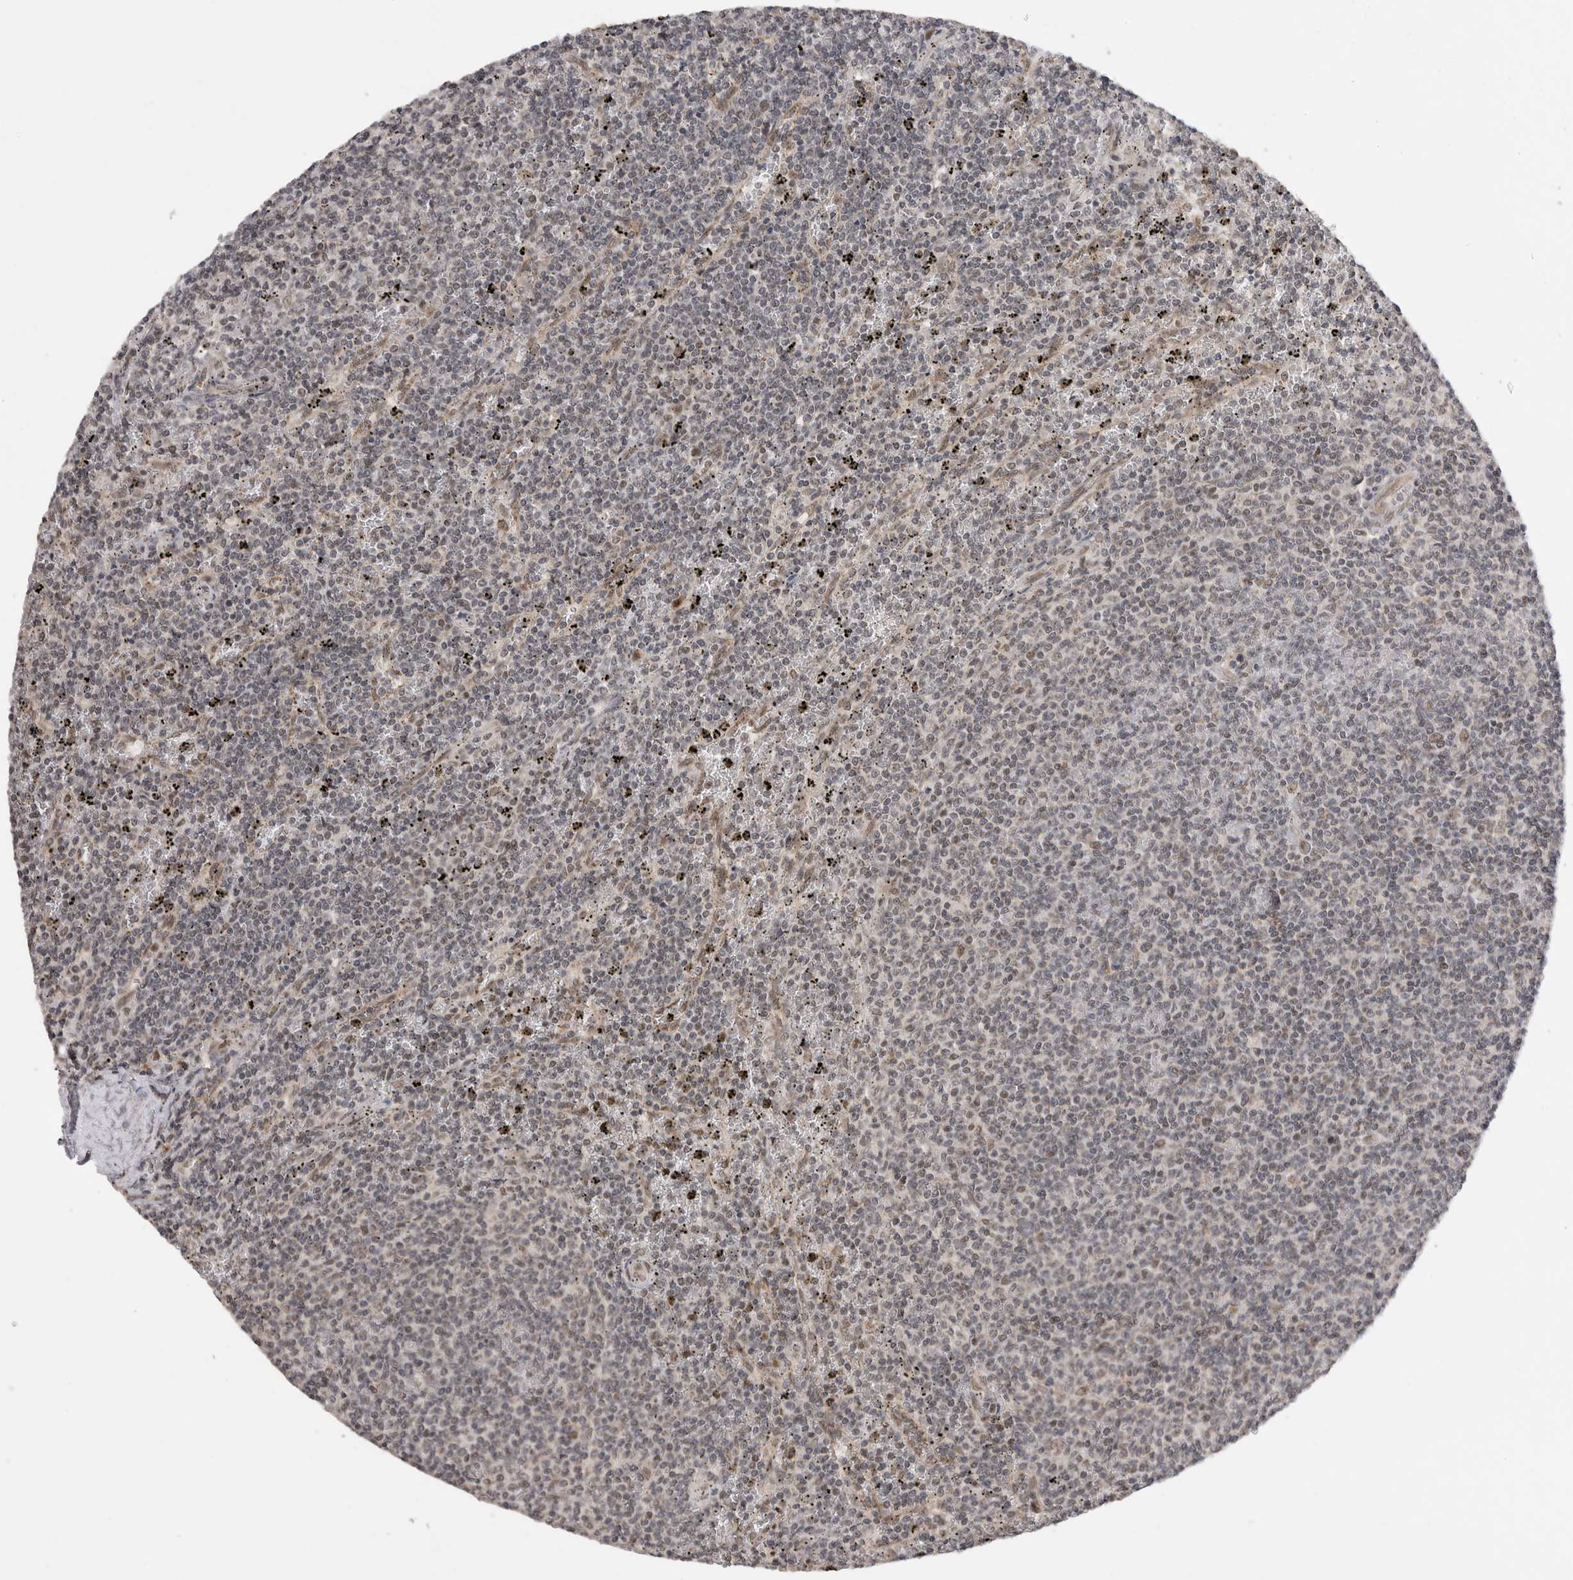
{"staining": {"intensity": "negative", "quantity": "none", "location": "none"}, "tissue": "lymphoma", "cell_type": "Tumor cells", "image_type": "cancer", "snomed": [{"axis": "morphology", "description": "Malignant lymphoma, non-Hodgkin's type, Low grade"}, {"axis": "topography", "description": "Spleen"}], "caption": "A high-resolution image shows immunohistochemistry (IHC) staining of malignant lymphoma, non-Hodgkin's type (low-grade), which shows no significant expression in tumor cells.", "gene": "TMEM65", "patient": {"sex": "female", "age": 50}}